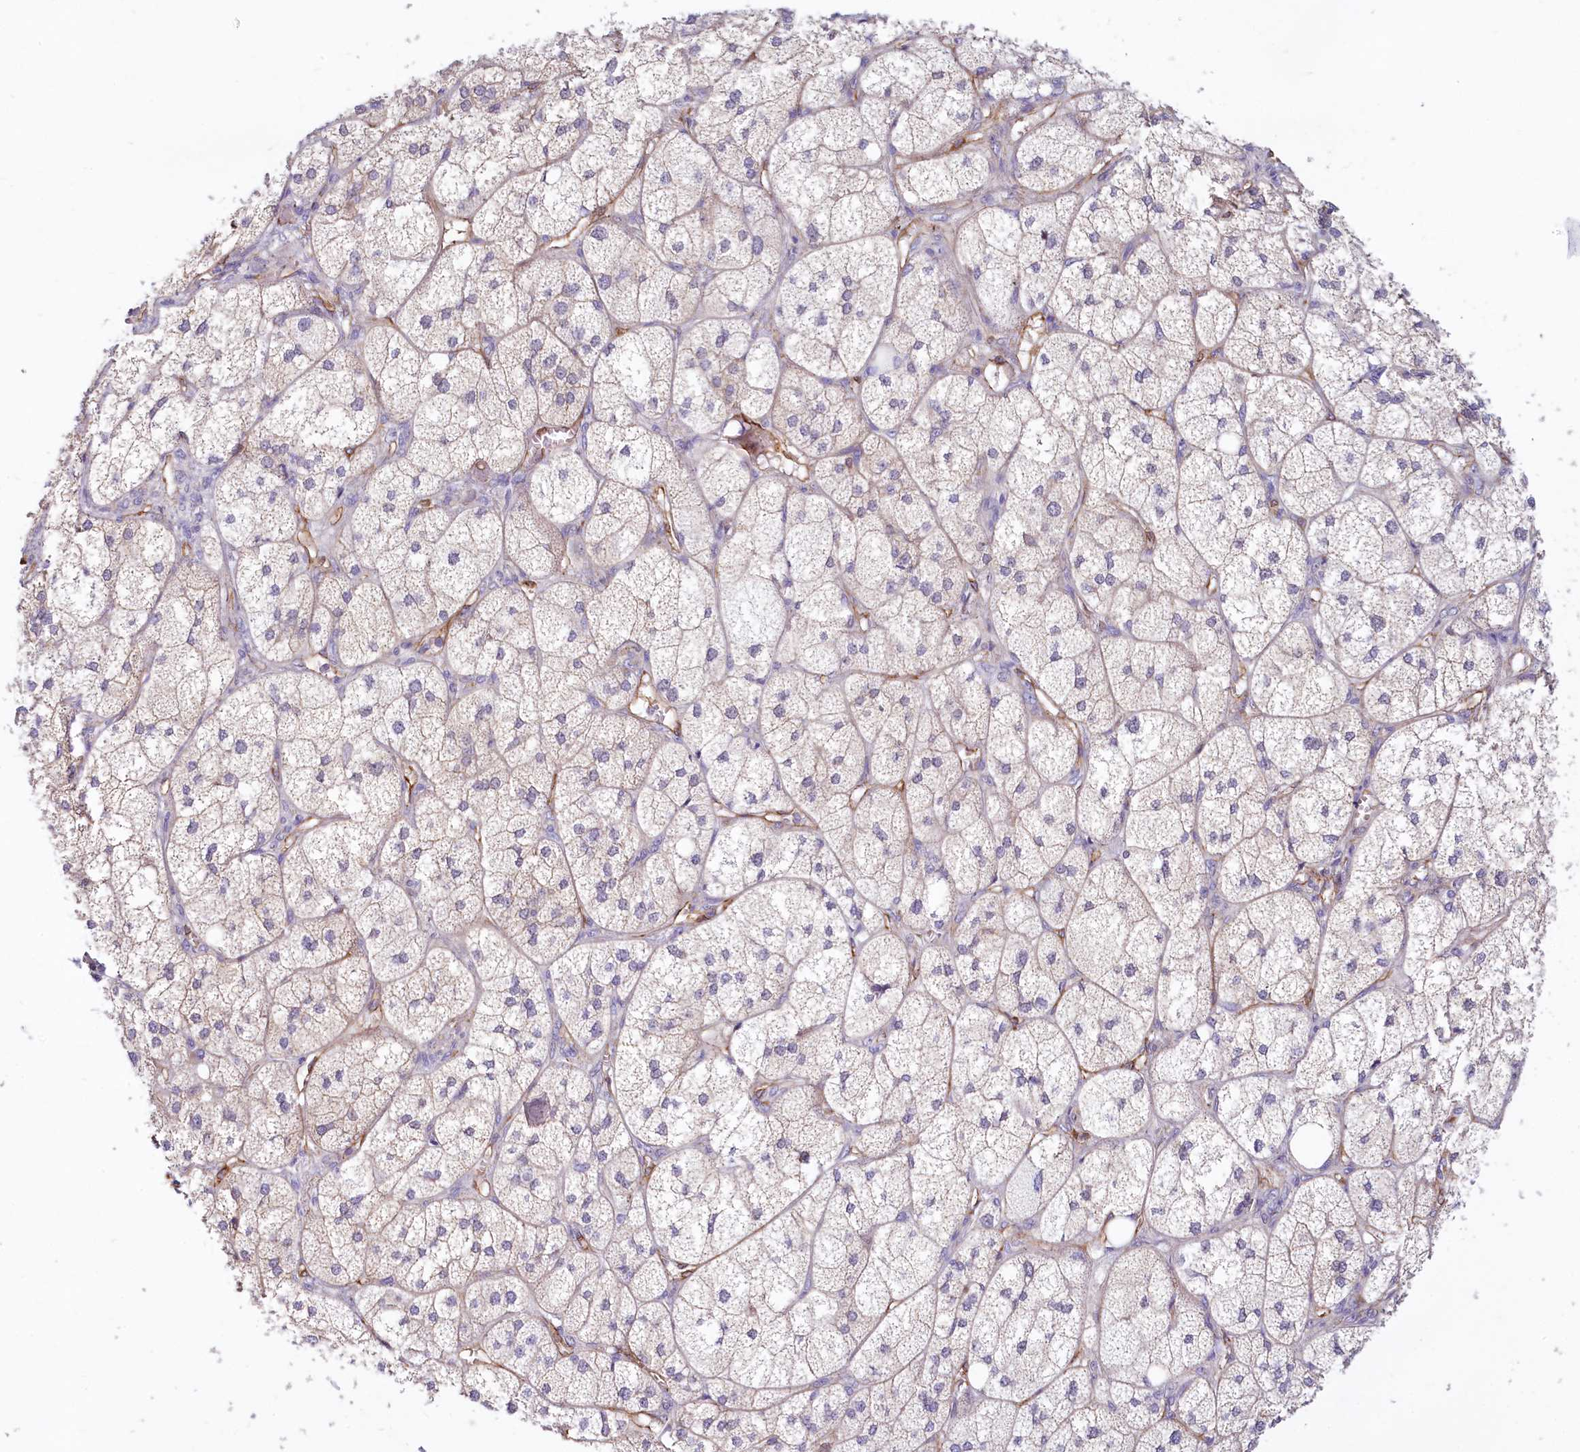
{"staining": {"intensity": "weak", "quantity": "<25%", "location": "cytoplasmic/membranous"}, "tissue": "adrenal gland", "cell_type": "Glandular cells", "image_type": "normal", "snomed": [{"axis": "morphology", "description": "Normal tissue, NOS"}, {"axis": "topography", "description": "Adrenal gland"}], "caption": "Immunohistochemistry (IHC) of benign human adrenal gland reveals no positivity in glandular cells.", "gene": "LMOD3", "patient": {"sex": "female", "age": 61}}